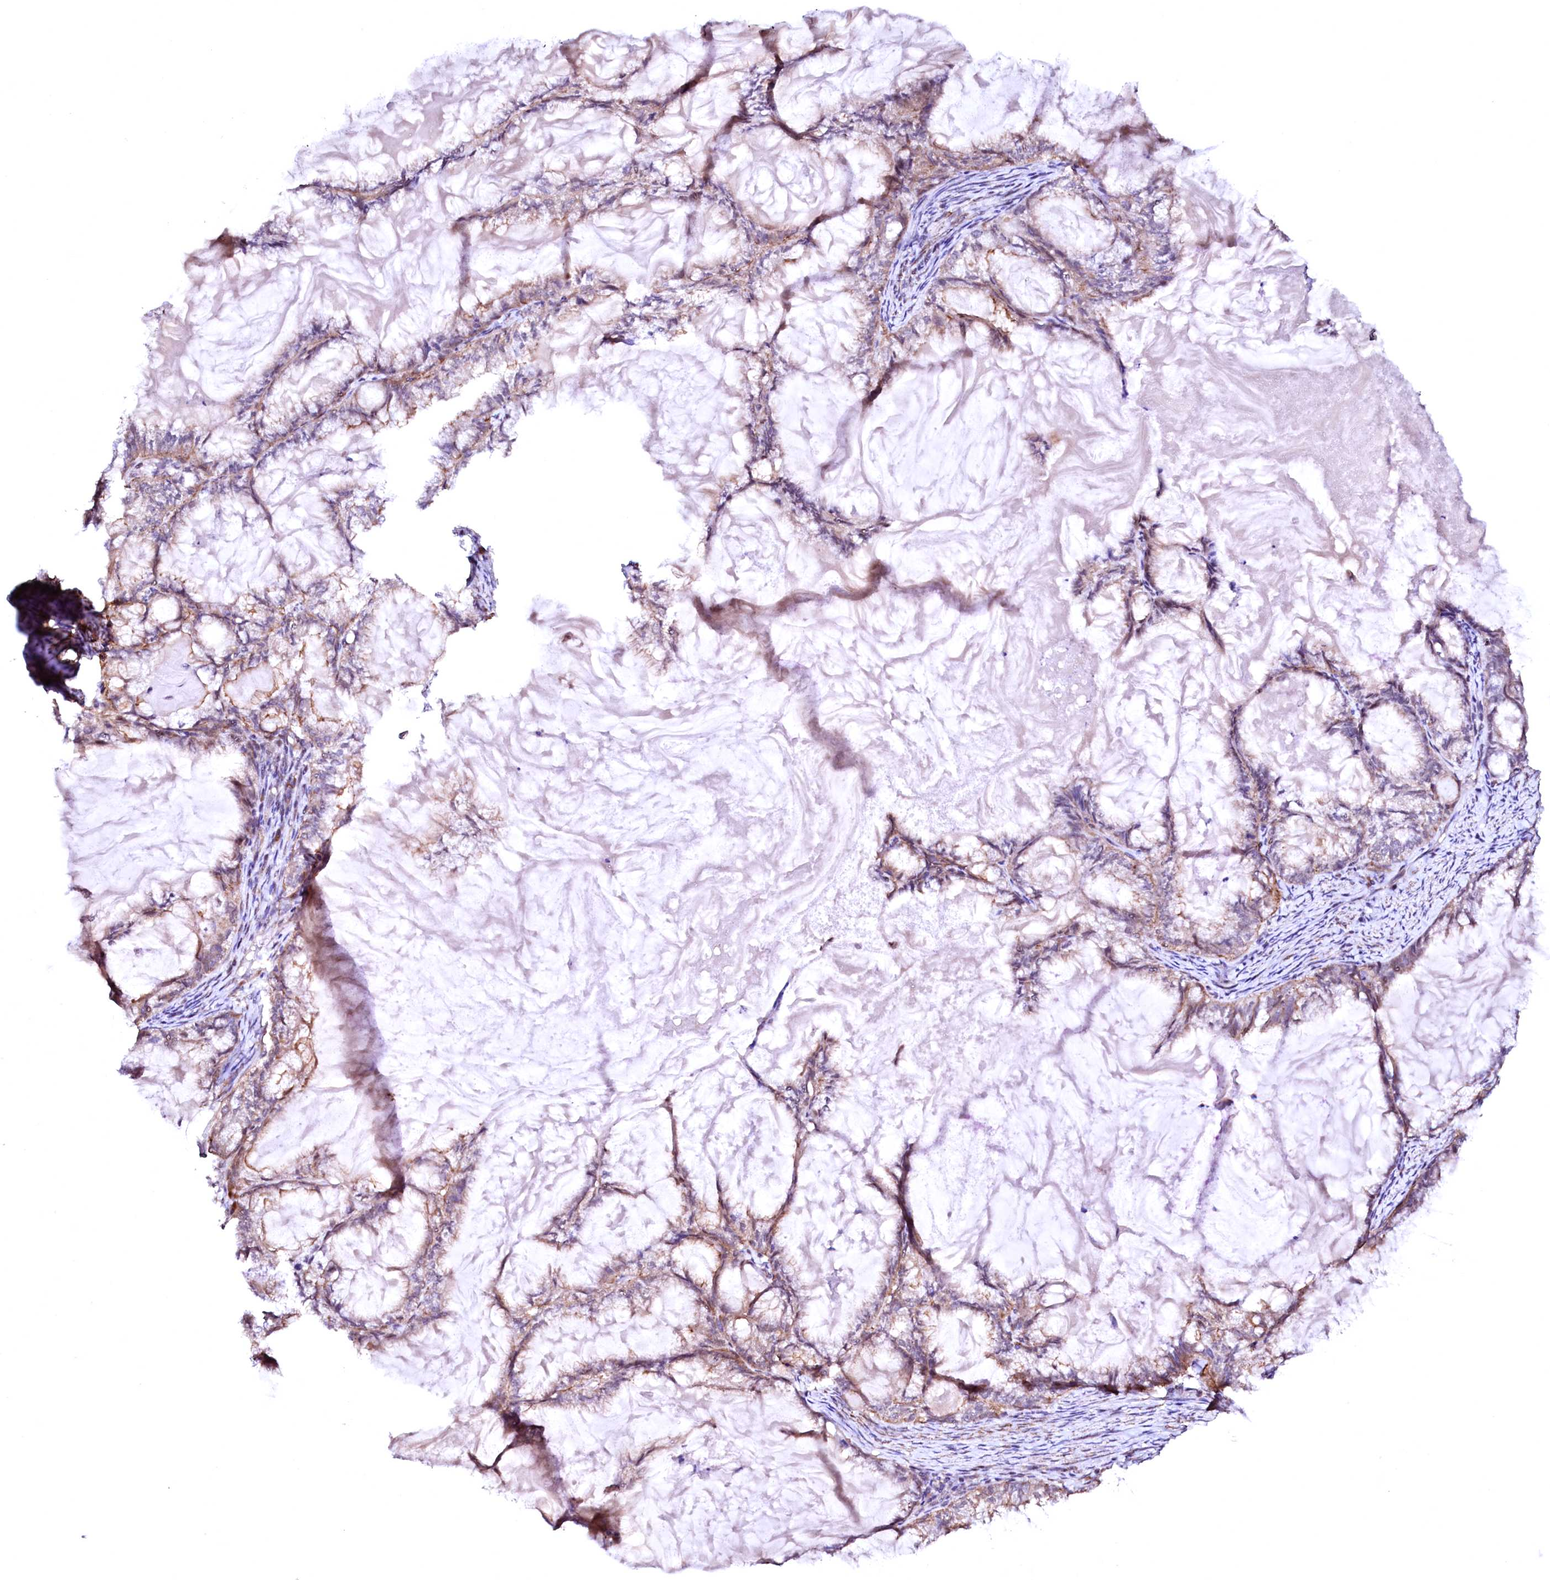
{"staining": {"intensity": "weak", "quantity": "25%-75%", "location": "cytoplasmic/membranous"}, "tissue": "endometrial cancer", "cell_type": "Tumor cells", "image_type": "cancer", "snomed": [{"axis": "morphology", "description": "Adenocarcinoma, NOS"}, {"axis": "topography", "description": "Endometrium"}], "caption": "Tumor cells reveal low levels of weak cytoplasmic/membranous positivity in about 25%-75% of cells in endometrial cancer (adenocarcinoma).", "gene": "GPR176", "patient": {"sex": "female", "age": 86}}